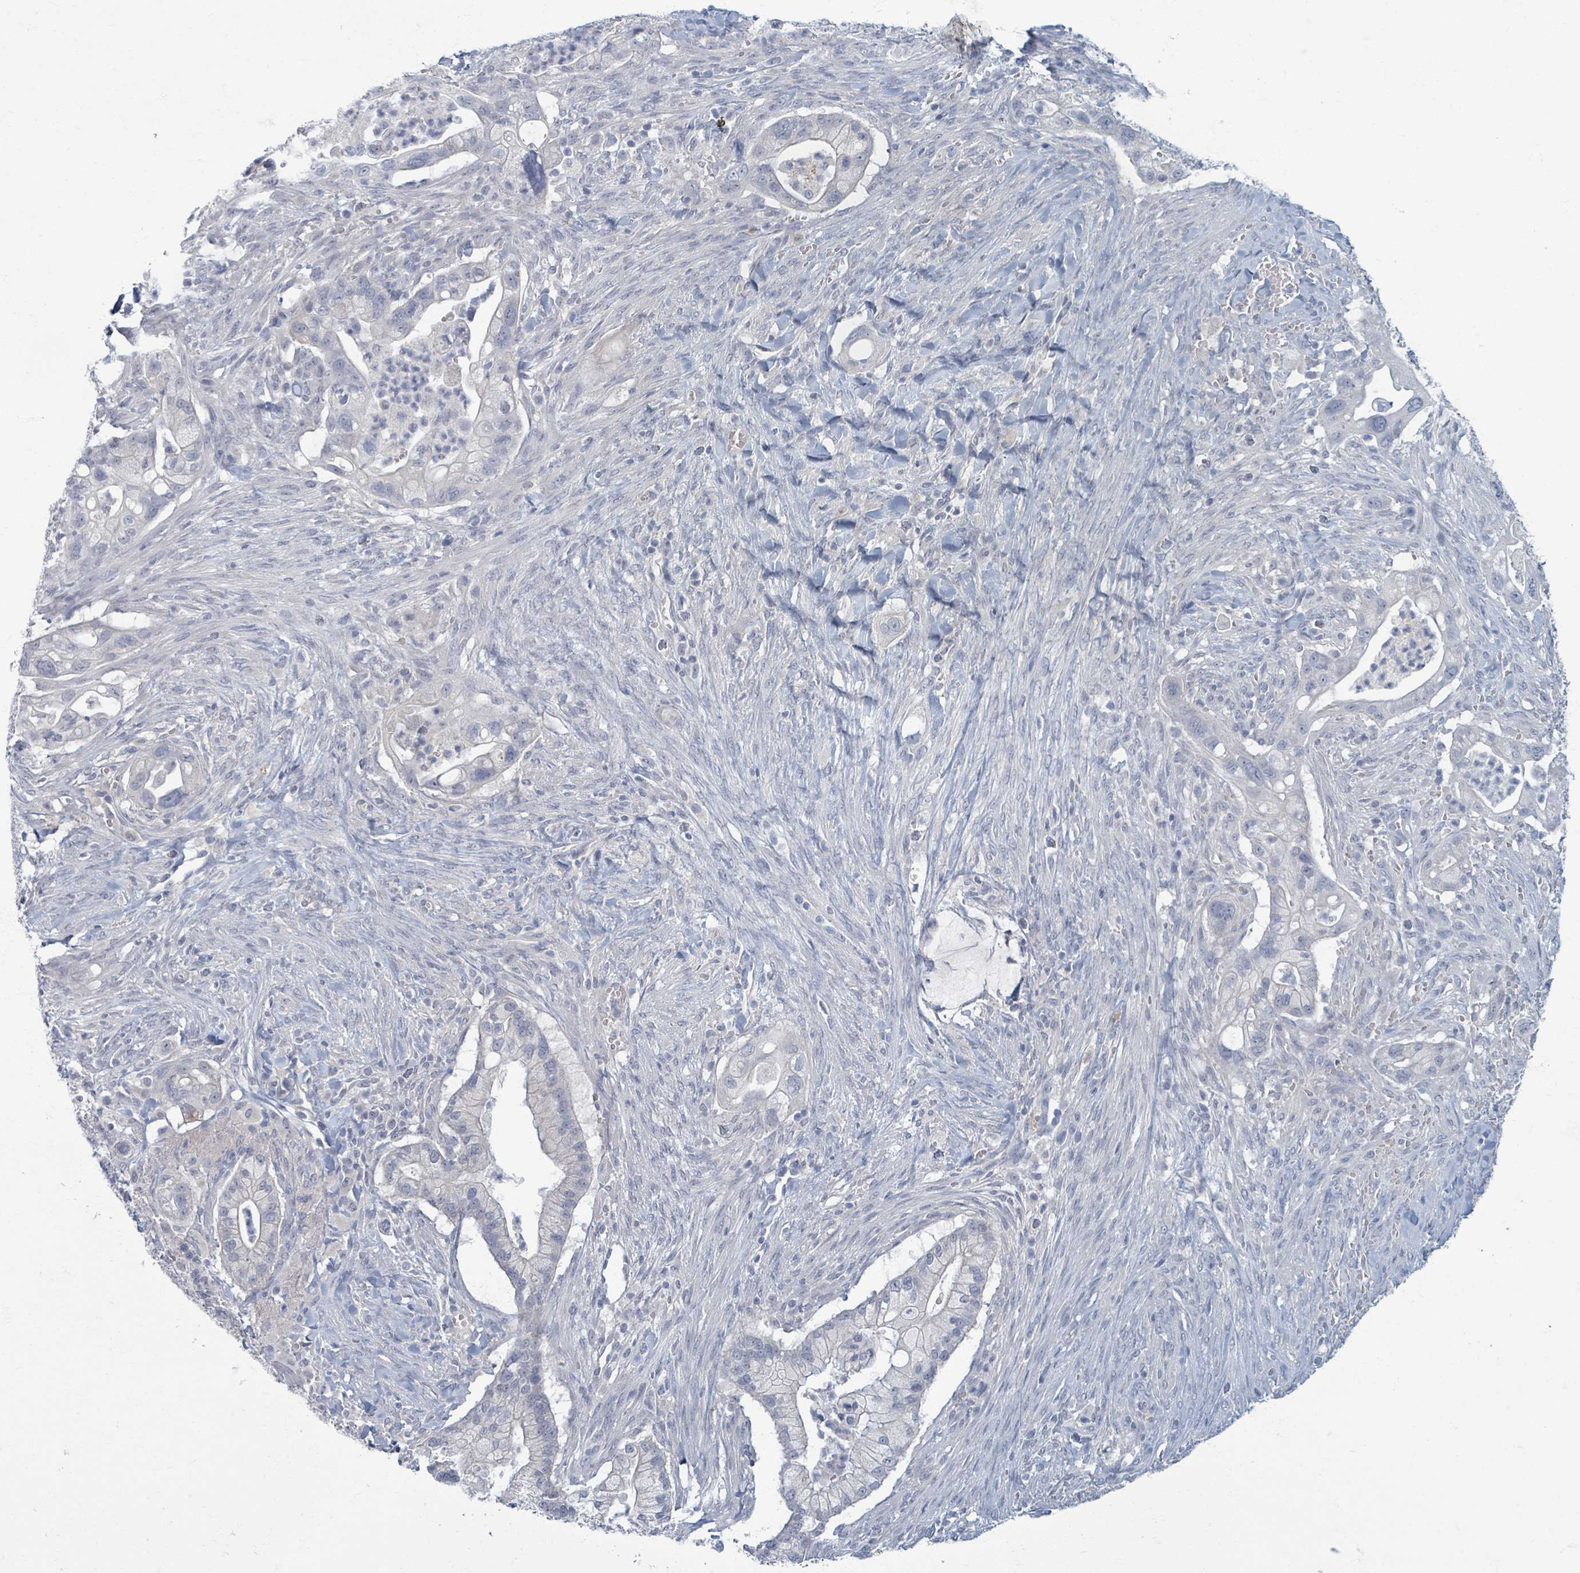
{"staining": {"intensity": "negative", "quantity": "none", "location": "none"}, "tissue": "pancreatic cancer", "cell_type": "Tumor cells", "image_type": "cancer", "snomed": [{"axis": "morphology", "description": "Adenocarcinoma, NOS"}, {"axis": "topography", "description": "Pancreas"}], "caption": "DAB immunohistochemical staining of pancreatic cancer (adenocarcinoma) reveals no significant expression in tumor cells.", "gene": "WNT11", "patient": {"sex": "male", "age": 44}}